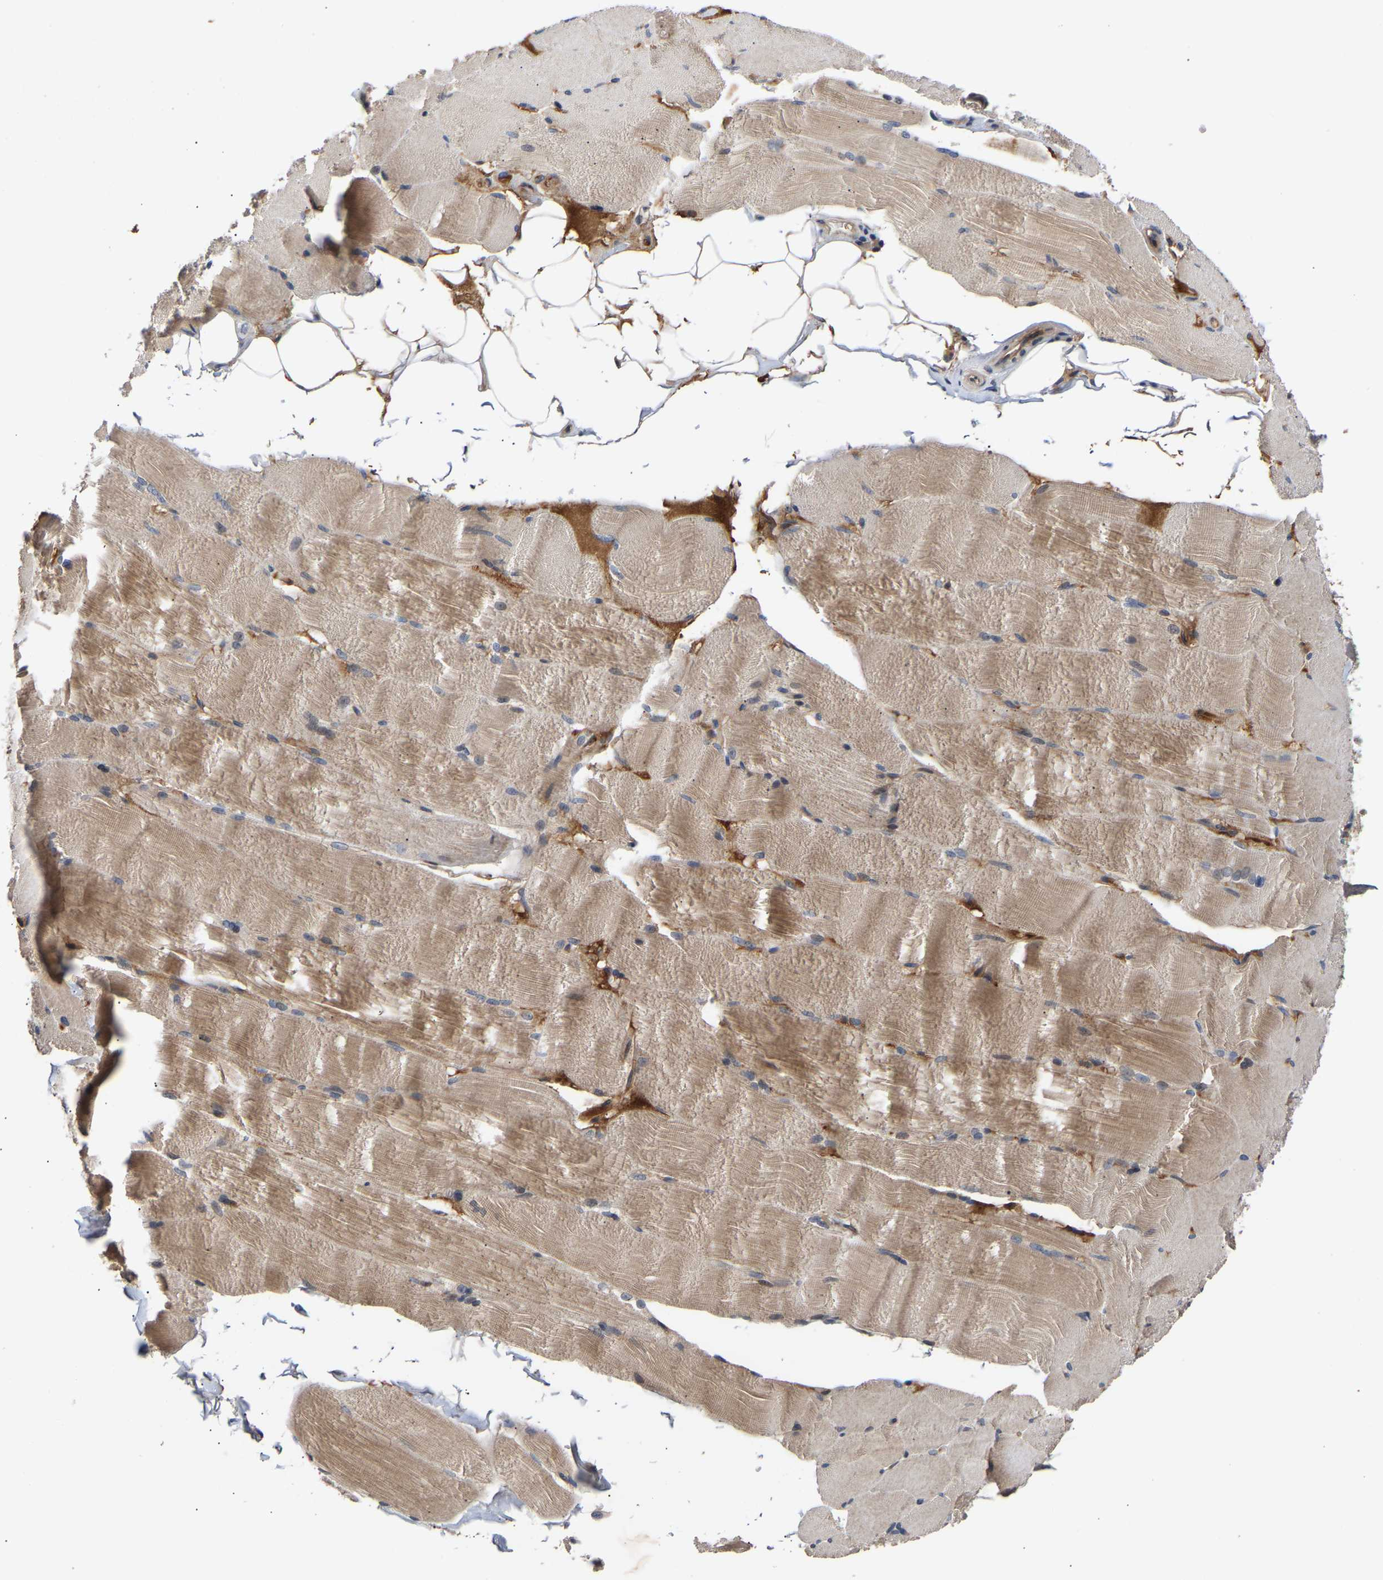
{"staining": {"intensity": "moderate", "quantity": "25%-75%", "location": "cytoplasmic/membranous"}, "tissue": "skeletal muscle", "cell_type": "Myocytes", "image_type": "normal", "snomed": [{"axis": "morphology", "description": "Normal tissue, NOS"}, {"axis": "topography", "description": "Skin"}, {"axis": "topography", "description": "Skeletal muscle"}], "caption": "A brown stain labels moderate cytoplasmic/membranous staining of a protein in myocytes of normal skeletal muscle. (Brightfield microscopy of DAB IHC at high magnification).", "gene": "KASH5", "patient": {"sex": "male", "age": 83}}